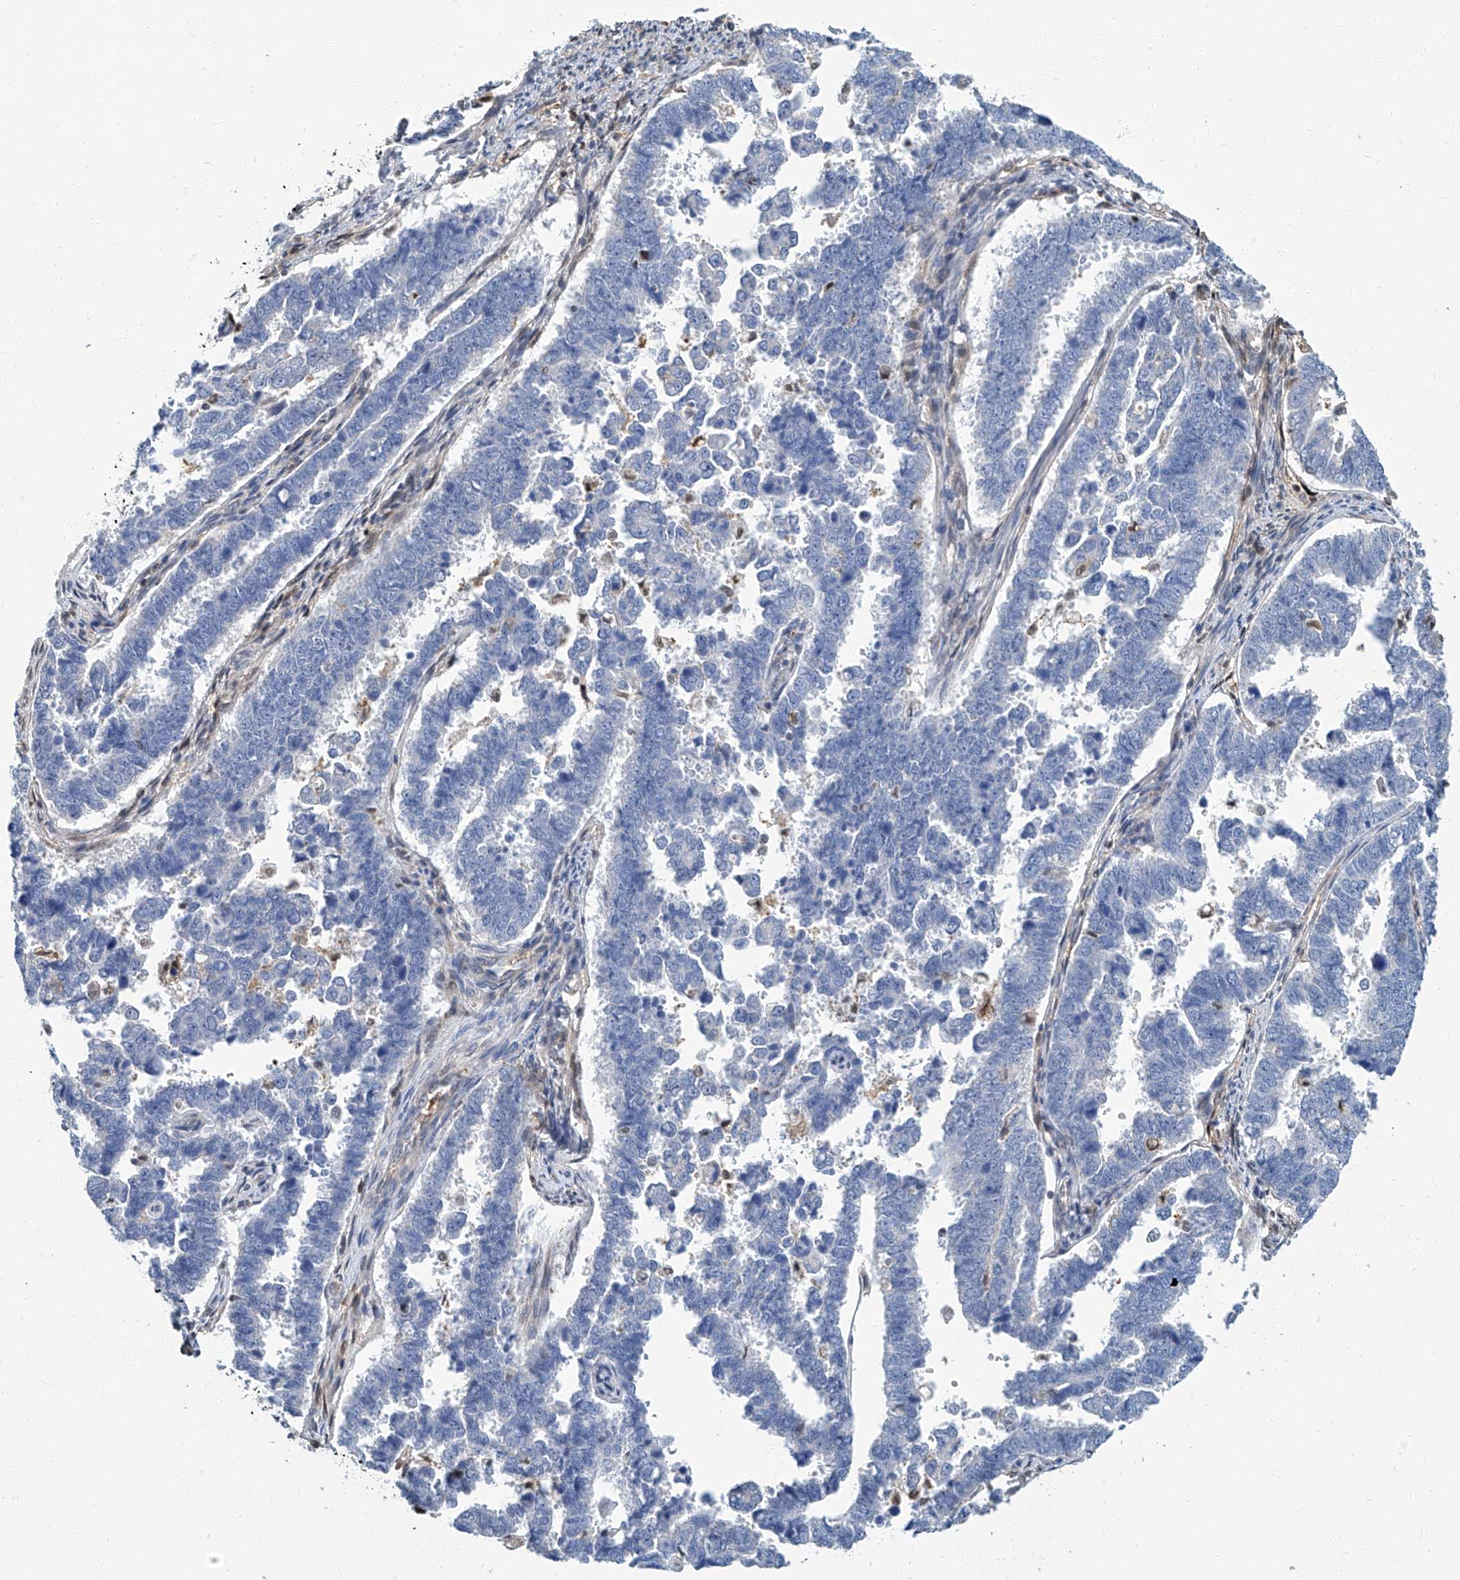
{"staining": {"intensity": "negative", "quantity": "none", "location": "none"}, "tissue": "endometrial cancer", "cell_type": "Tumor cells", "image_type": "cancer", "snomed": [{"axis": "morphology", "description": "Adenocarcinoma, NOS"}, {"axis": "topography", "description": "Endometrium"}], "caption": "Immunohistochemistry (IHC) image of neoplastic tissue: endometrial cancer (adenocarcinoma) stained with DAB demonstrates no significant protein staining in tumor cells. (DAB IHC, high magnification).", "gene": "PSMB10", "patient": {"sex": "female", "age": 75}}